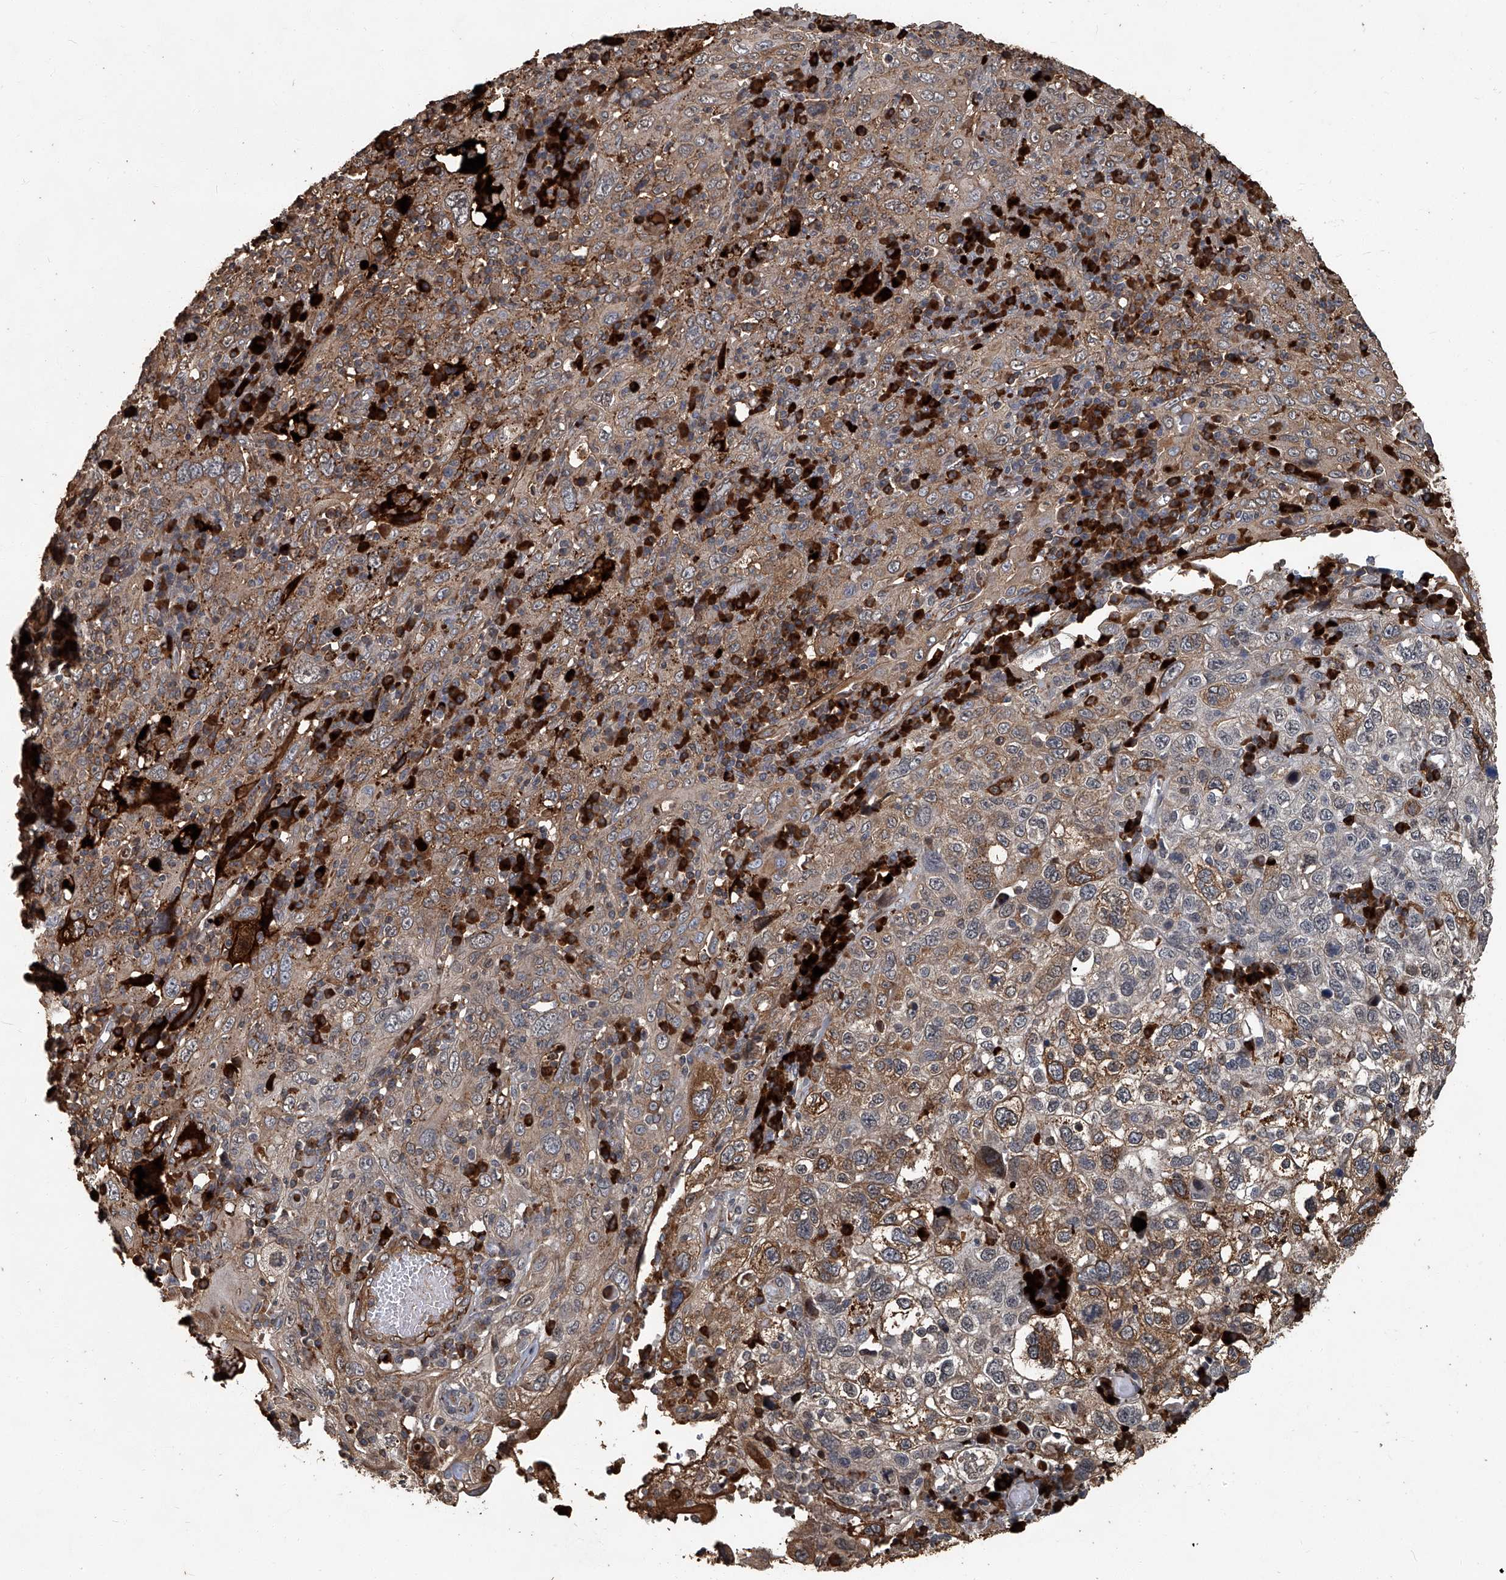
{"staining": {"intensity": "moderate", "quantity": ">75%", "location": "cytoplasmic/membranous"}, "tissue": "cervical cancer", "cell_type": "Tumor cells", "image_type": "cancer", "snomed": [{"axis": "morphology", "description": "Squamous cell carcinoma, NOS"}, {"axis": "topography", "description": "Cervix"}], "caption": "High-power microscopy captured an immunohistochemistry (IHC) photomicrograph of cervical cancer, revealing moderate cytoplasmic/membranous positivity in about >75% of tumor cells.", "gene": "GPR132", "patient": {"sex": "female", "age": 46}}